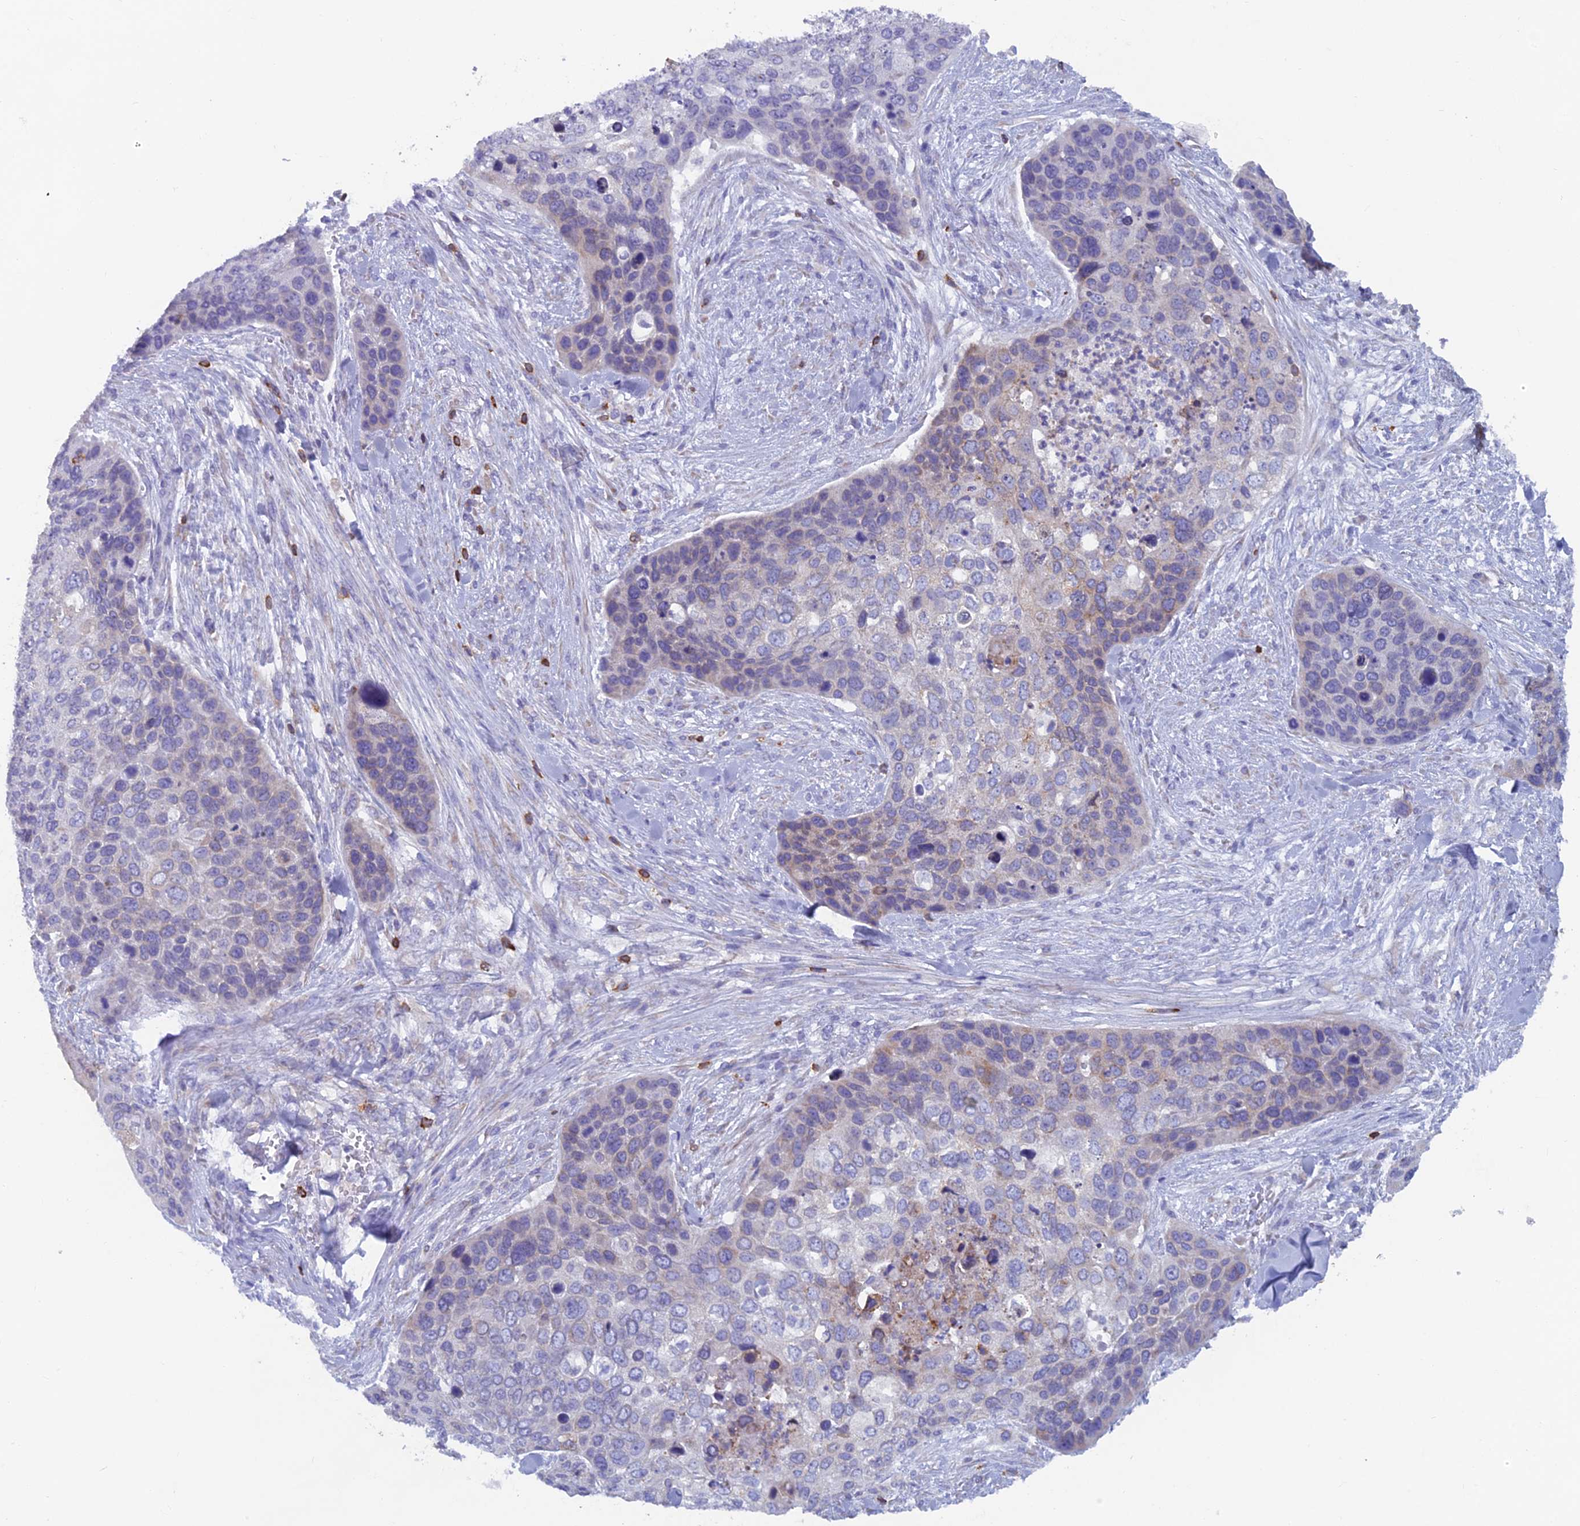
{"staining": {"intensity": "weak", "quantity": "<25%", "location": "cytoplasmic/membranous"}, "tissue": "skin cancer", "cell_type": "Tumor cells", "image_type": "cancer", "snomed": [{"axis": "morphology", "description": "Basal cell carcinoma"}, {"axis": "topography", "description": "Skin"}], "caption": "Skin basal cell carcinoma stained for a protein using immunohistochemistry (IHC) demonstrates no positivity tumor cells.", "gene": "ABI3BP", "patient": {"sex": "female", "age": 74}}